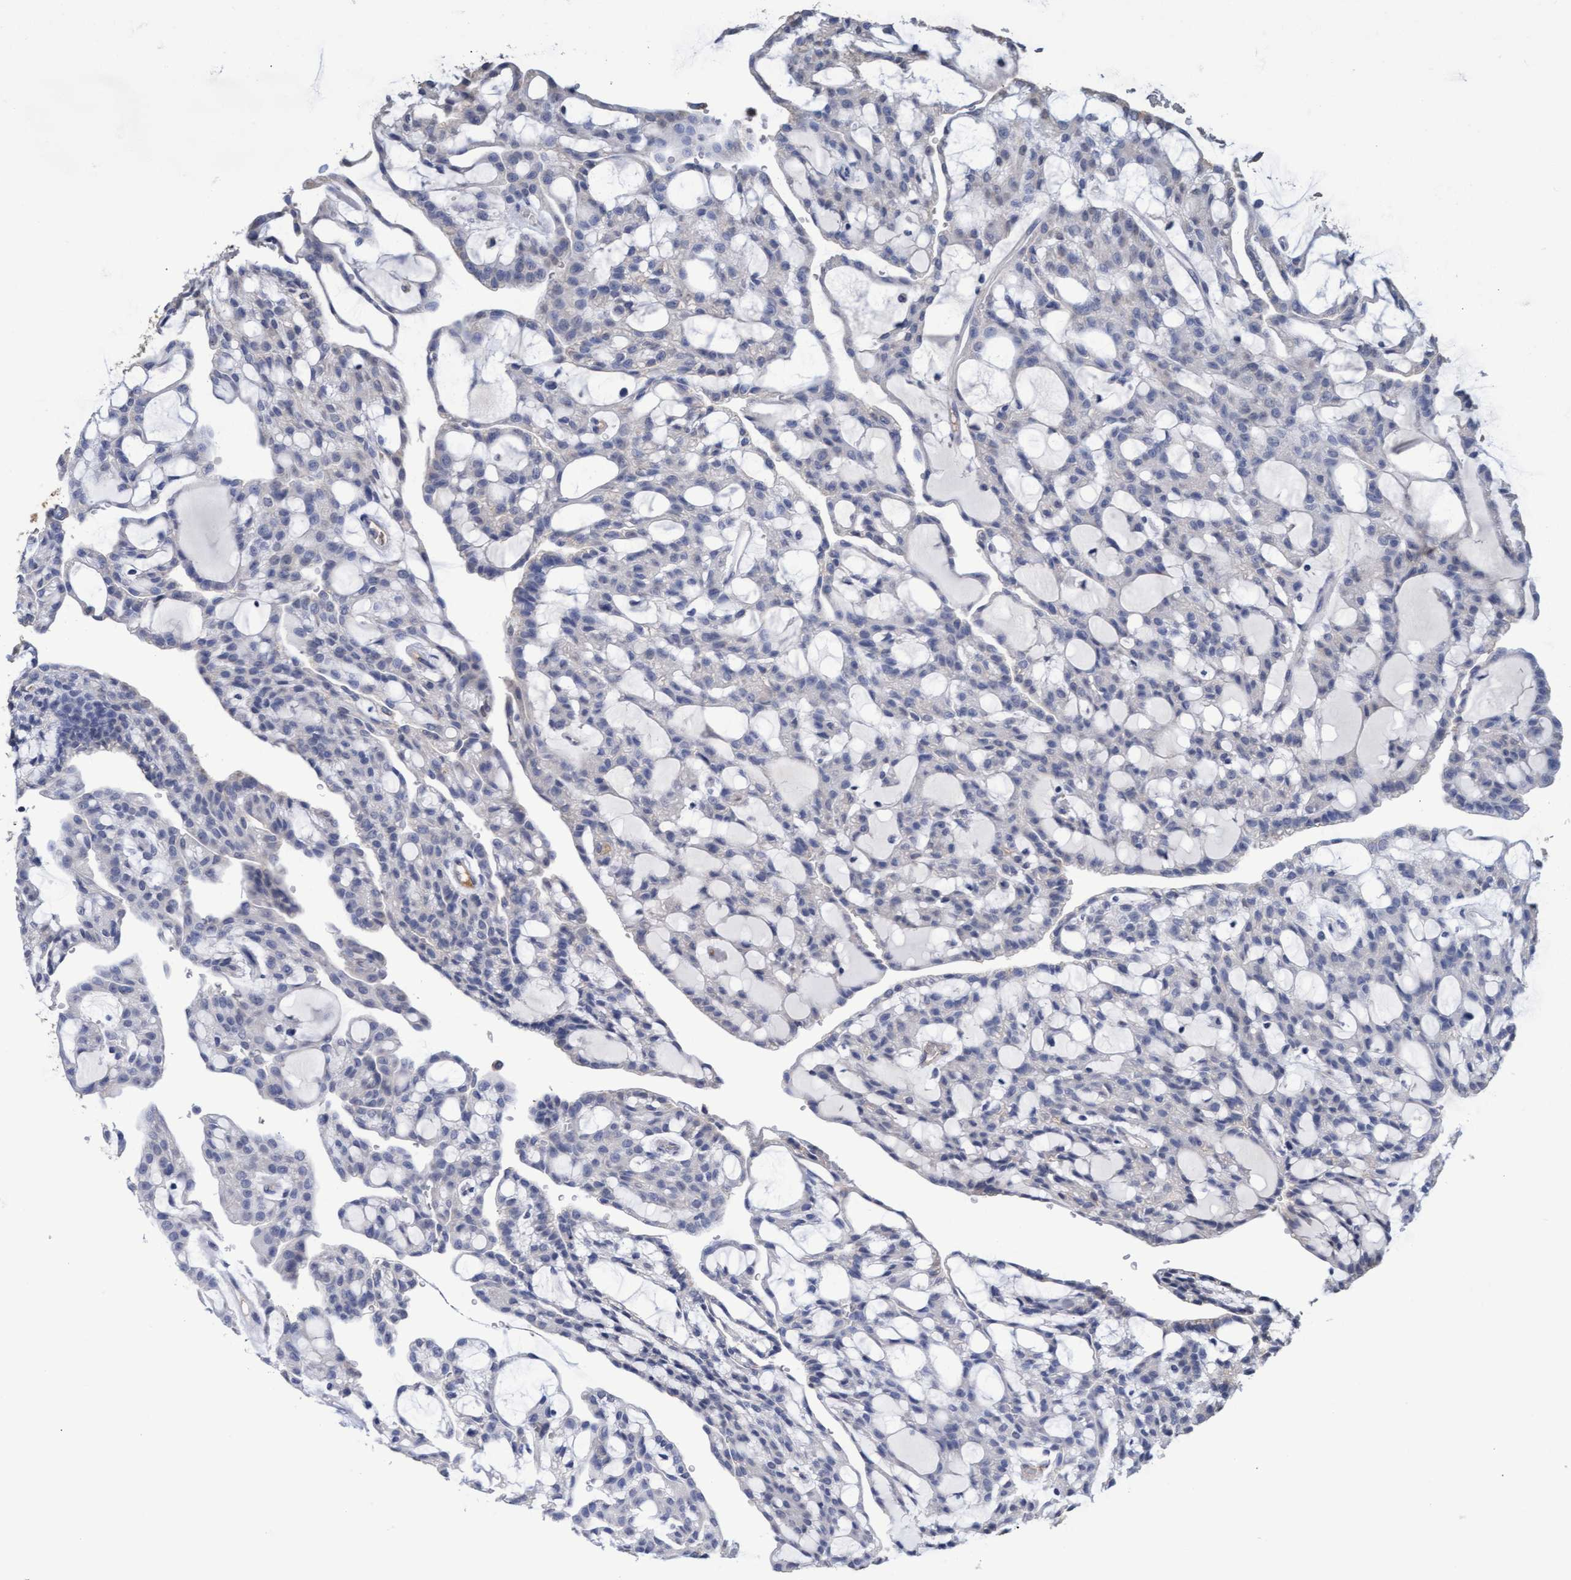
{"staining": {"intensity": "negative", "quantity": "none", "location": "none"}, "tissue": "renal cancer", "cell_type": "Tumor cells", "image_type": "cancer", "snomed": [{"axis": "morphology", "description": "Adenocarcinoma, NOS"}, {"axis": "topography", "description": "Kidney"}], "caption": "High power microscopy histopathology image of an IHC image of renal adenocarcinoma, revealing no significant staining in tumor cells. Nuclei are stained in blue.", "gene": "GPR39", "patient": {"sex": "male", "age": 63}}